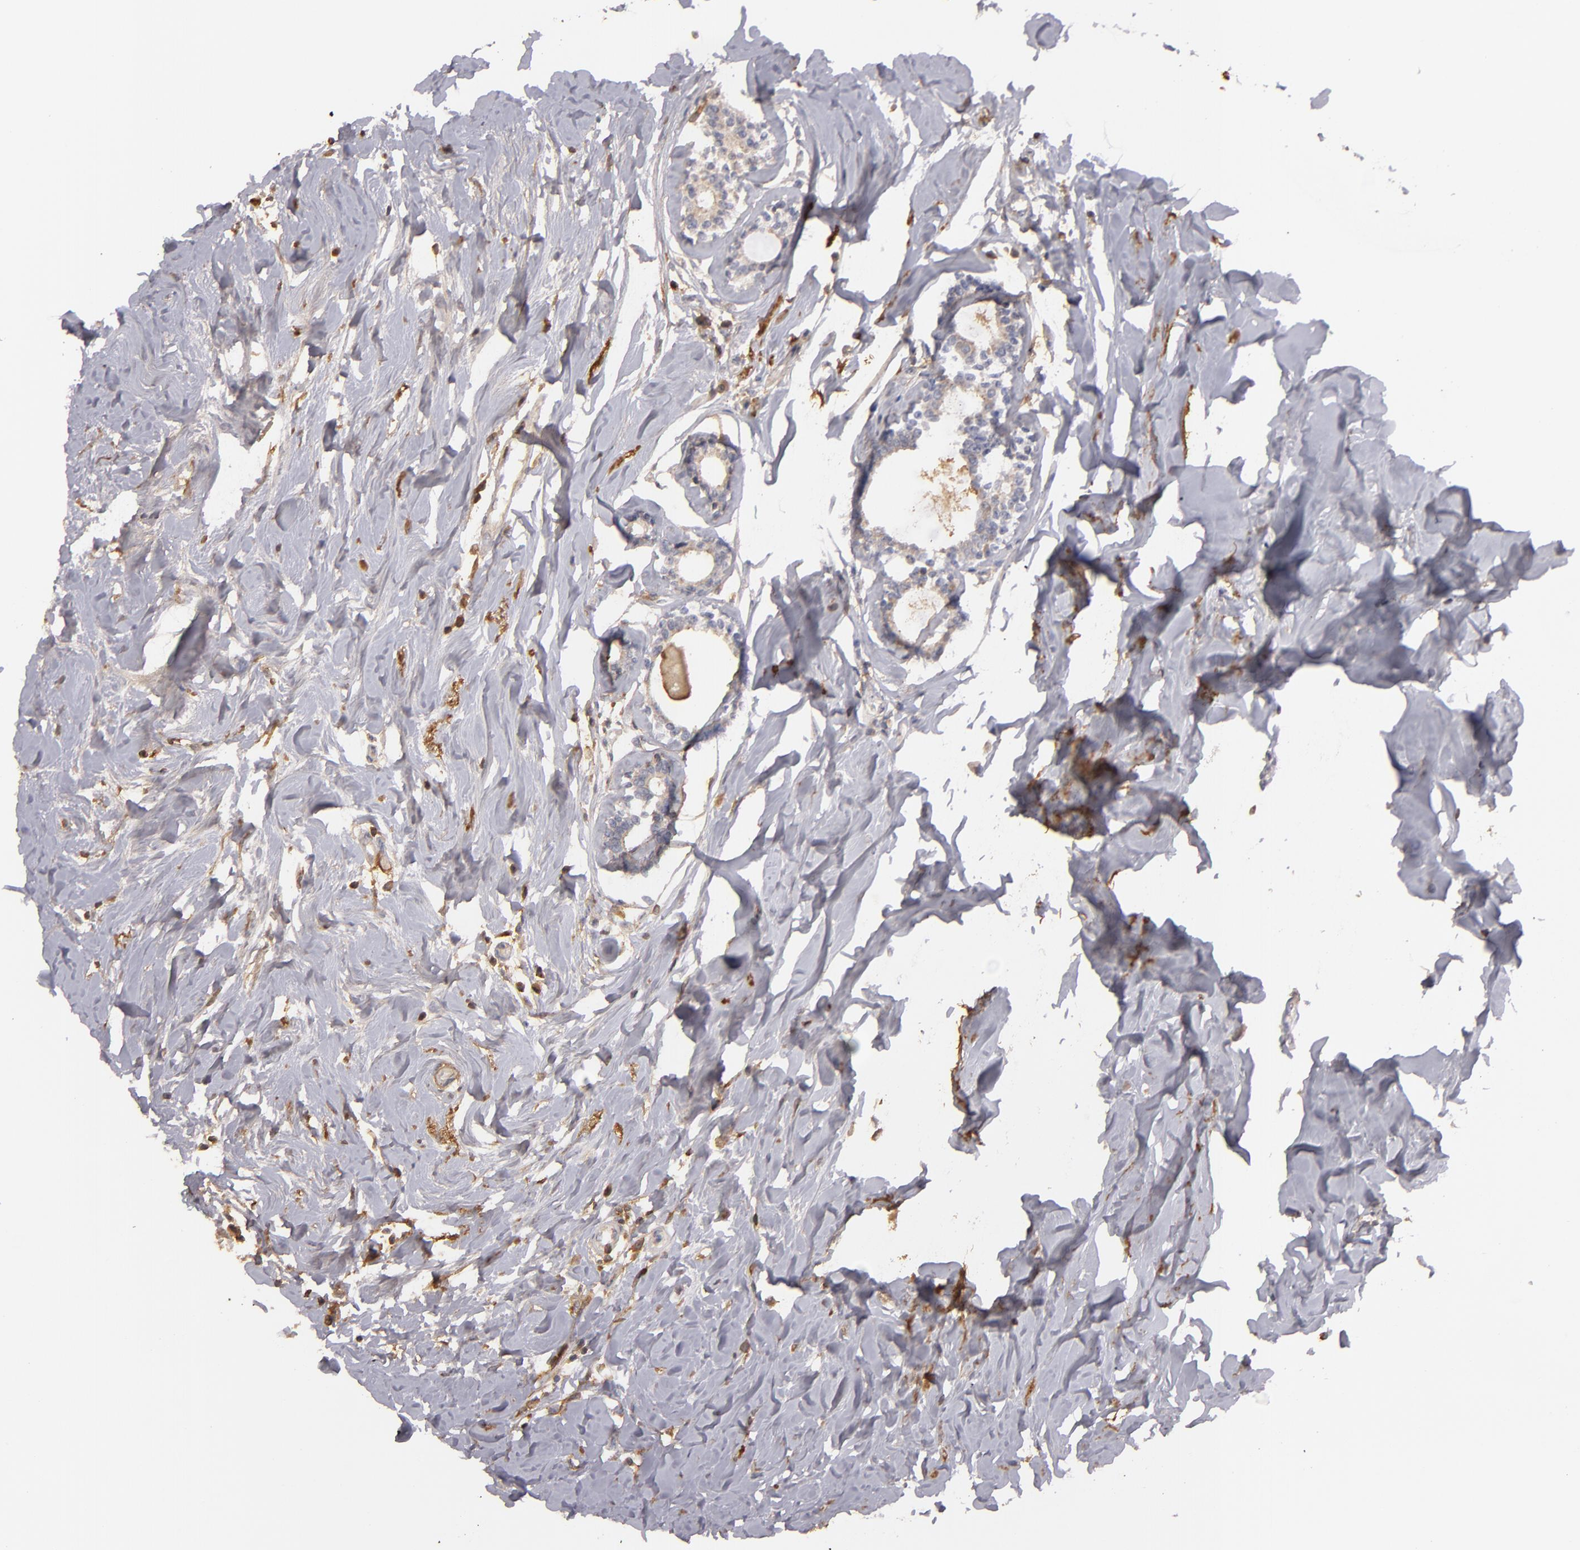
{"staining": {"intensity": "negative", "quantity": "none", "location": "none"}, "tissue": "breast cancer", "cell_type": "Tumor cells", "image_type": "cancer", "snomed": [{"axis": "morphology", "description": "Lobular carcinoma"}, {"axis": "topography", "description": "Breast"}], "caption": "The micrograph exhibits no significant positivity in tumor cells of lobular carcinoma (breast).", "gene": "MBL2", "patient": {"sex": "female", "age": 51}}